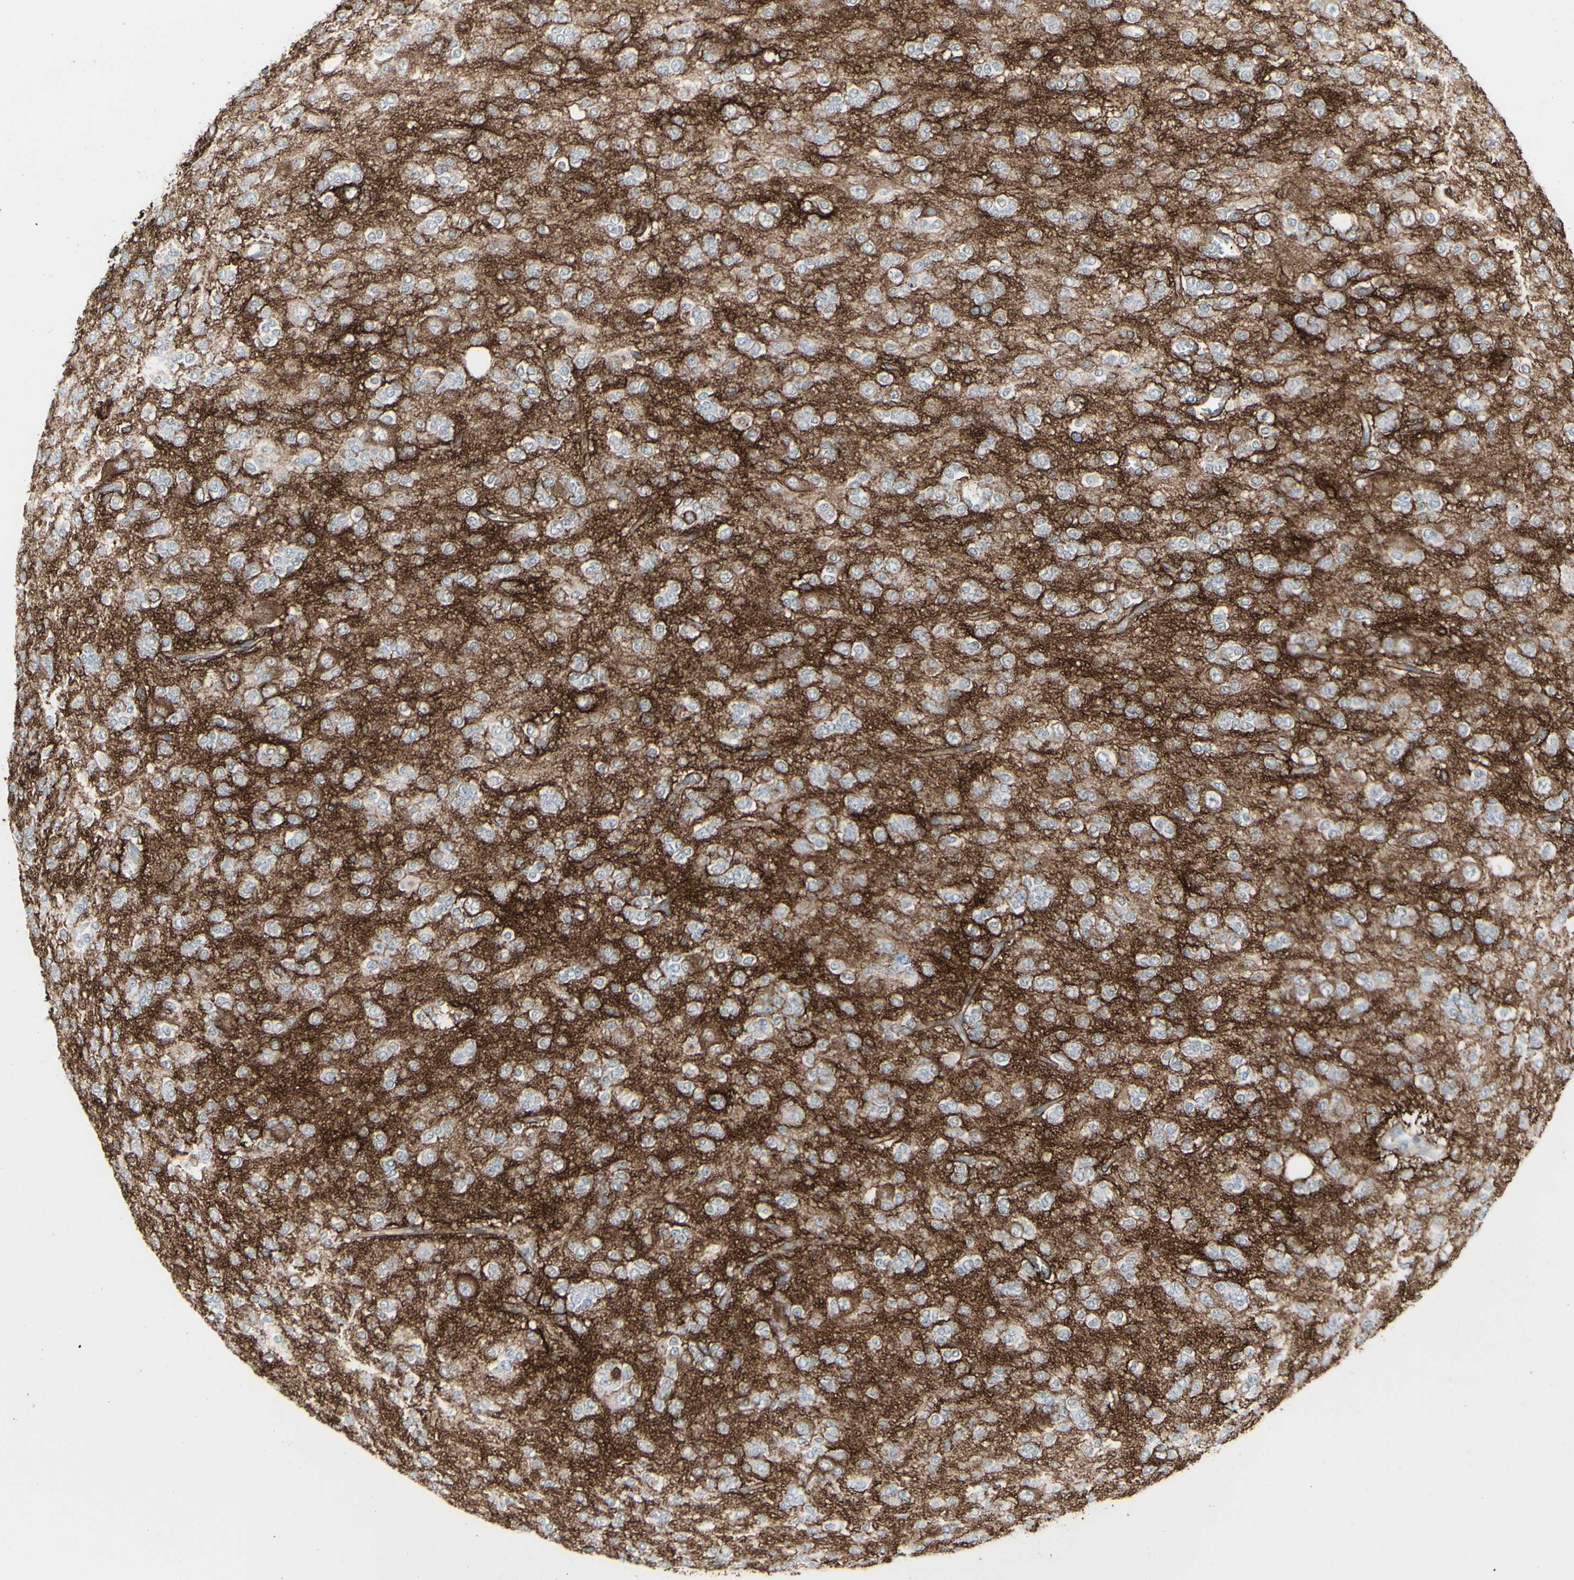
{"staining": {"intensity": "negative", "quantity": "none", "location": "none"}, "tissue": "glioma", "cell_type": "Tumor cells", "image_type": "cancer", "snomed": [{"axis": "morphology", "description": "Glioma, malignant, Low grade"}, {"axis": "topography", "description": "Brain"}], "caption": "A histopathology image of human malignant low-grade glioma is negative for staining in tumor cells. The staining was performed using DAB (3,3'-diaminobenzidine) to visualize the protein expression in brown, while the nuclei were stained in blue with hematoxylin (Magnification: 20x).", "gene": "GJA1", "patient": {"sex": "male", "age": 38}}